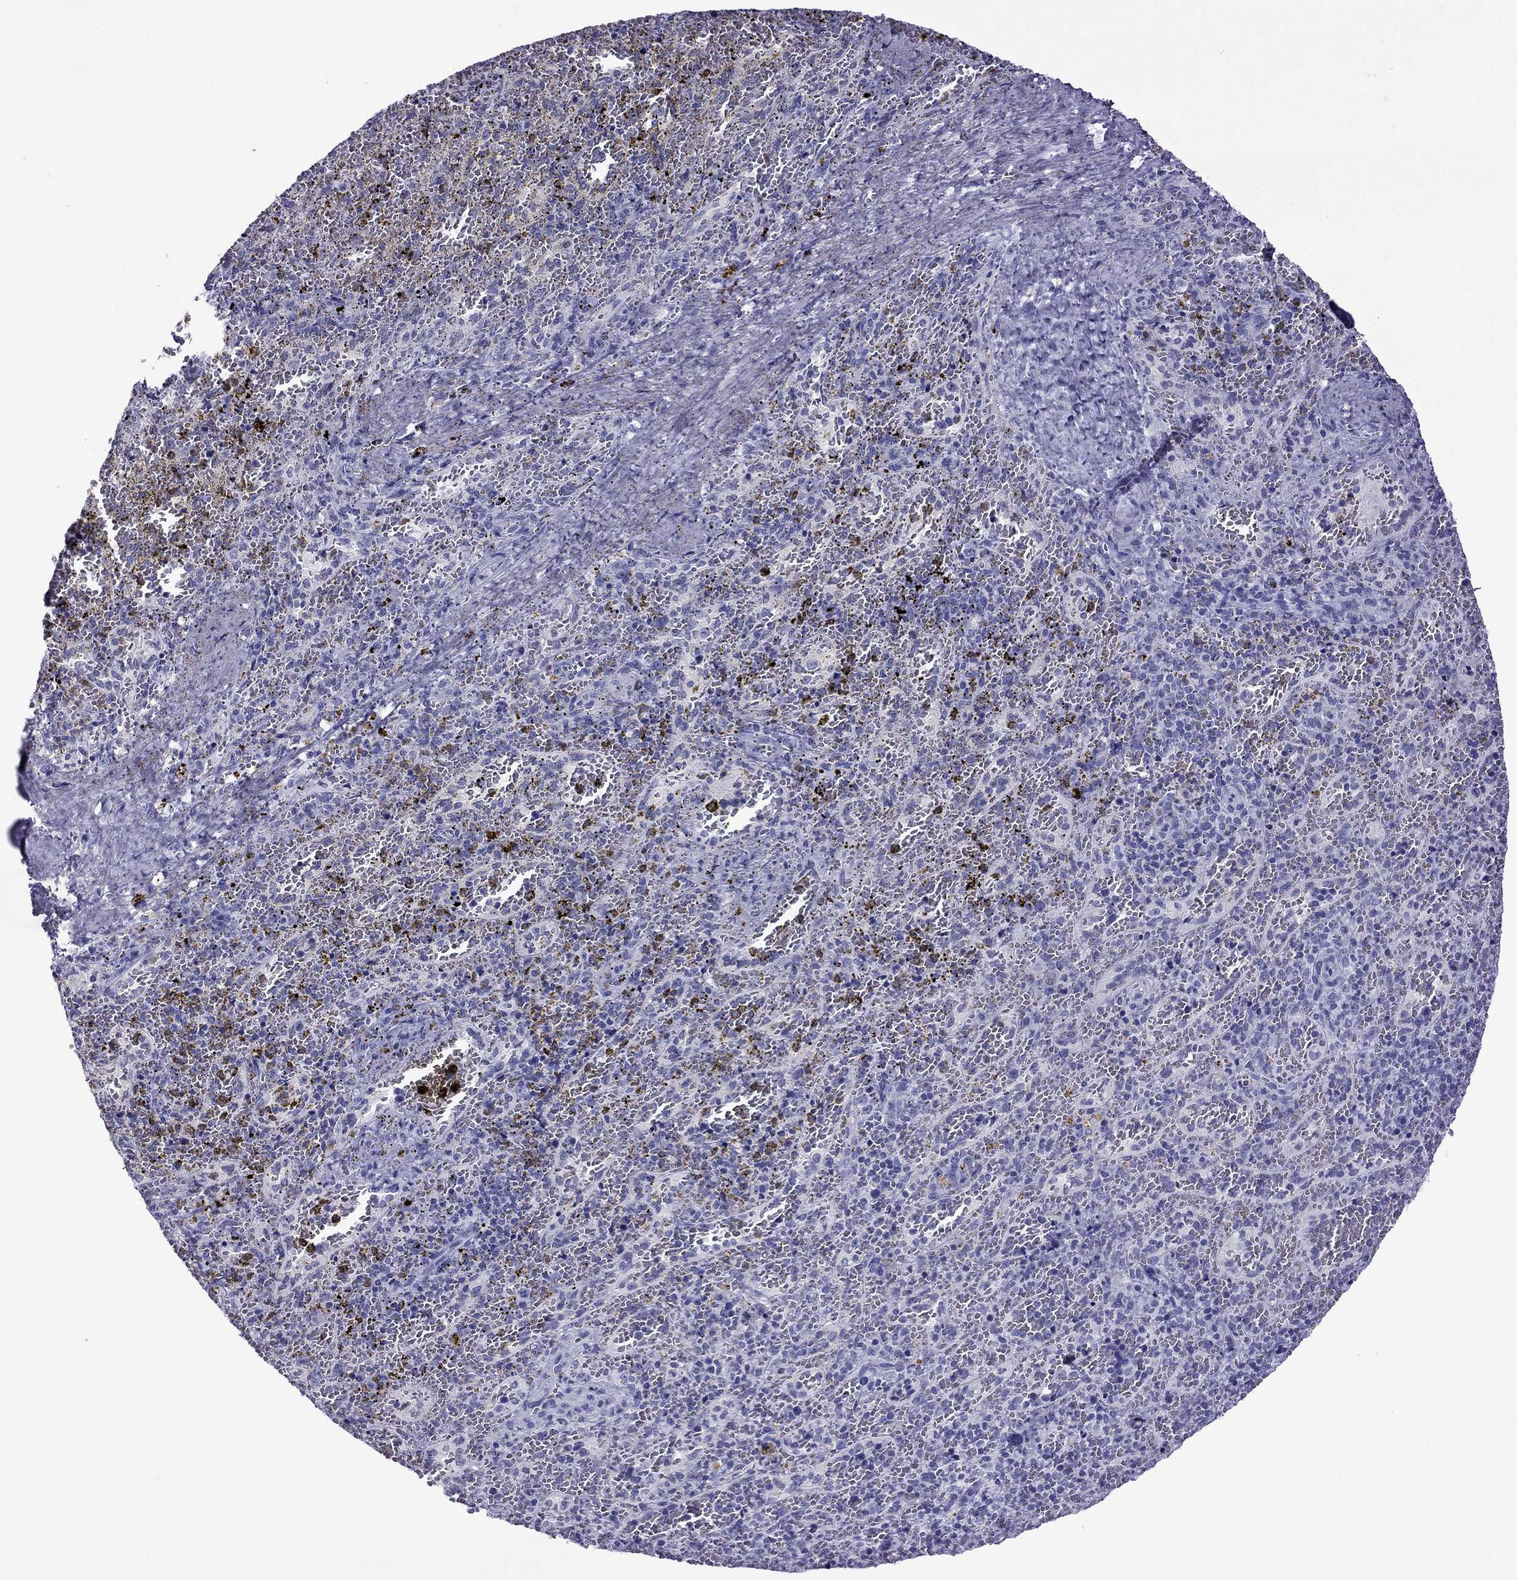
{"staining": {"intensity": "negative", "quantity": "none", "location": "none"}, "tissue": "spleen", "cell_type": "Cells in red pulp", "image_type": "normal", "snomed": [{"axis": "morphology", "description": "Normal tissue, NOS"}, {"axis": "topography", "description": "Spleen"}], "caption": "This is an immunohistochemistry (IHC) micrograph of benign human spleen. There is no expression in cells in red pulp.", "gene": "TFF3", "patient": {"sex": "female", "age": 50}}